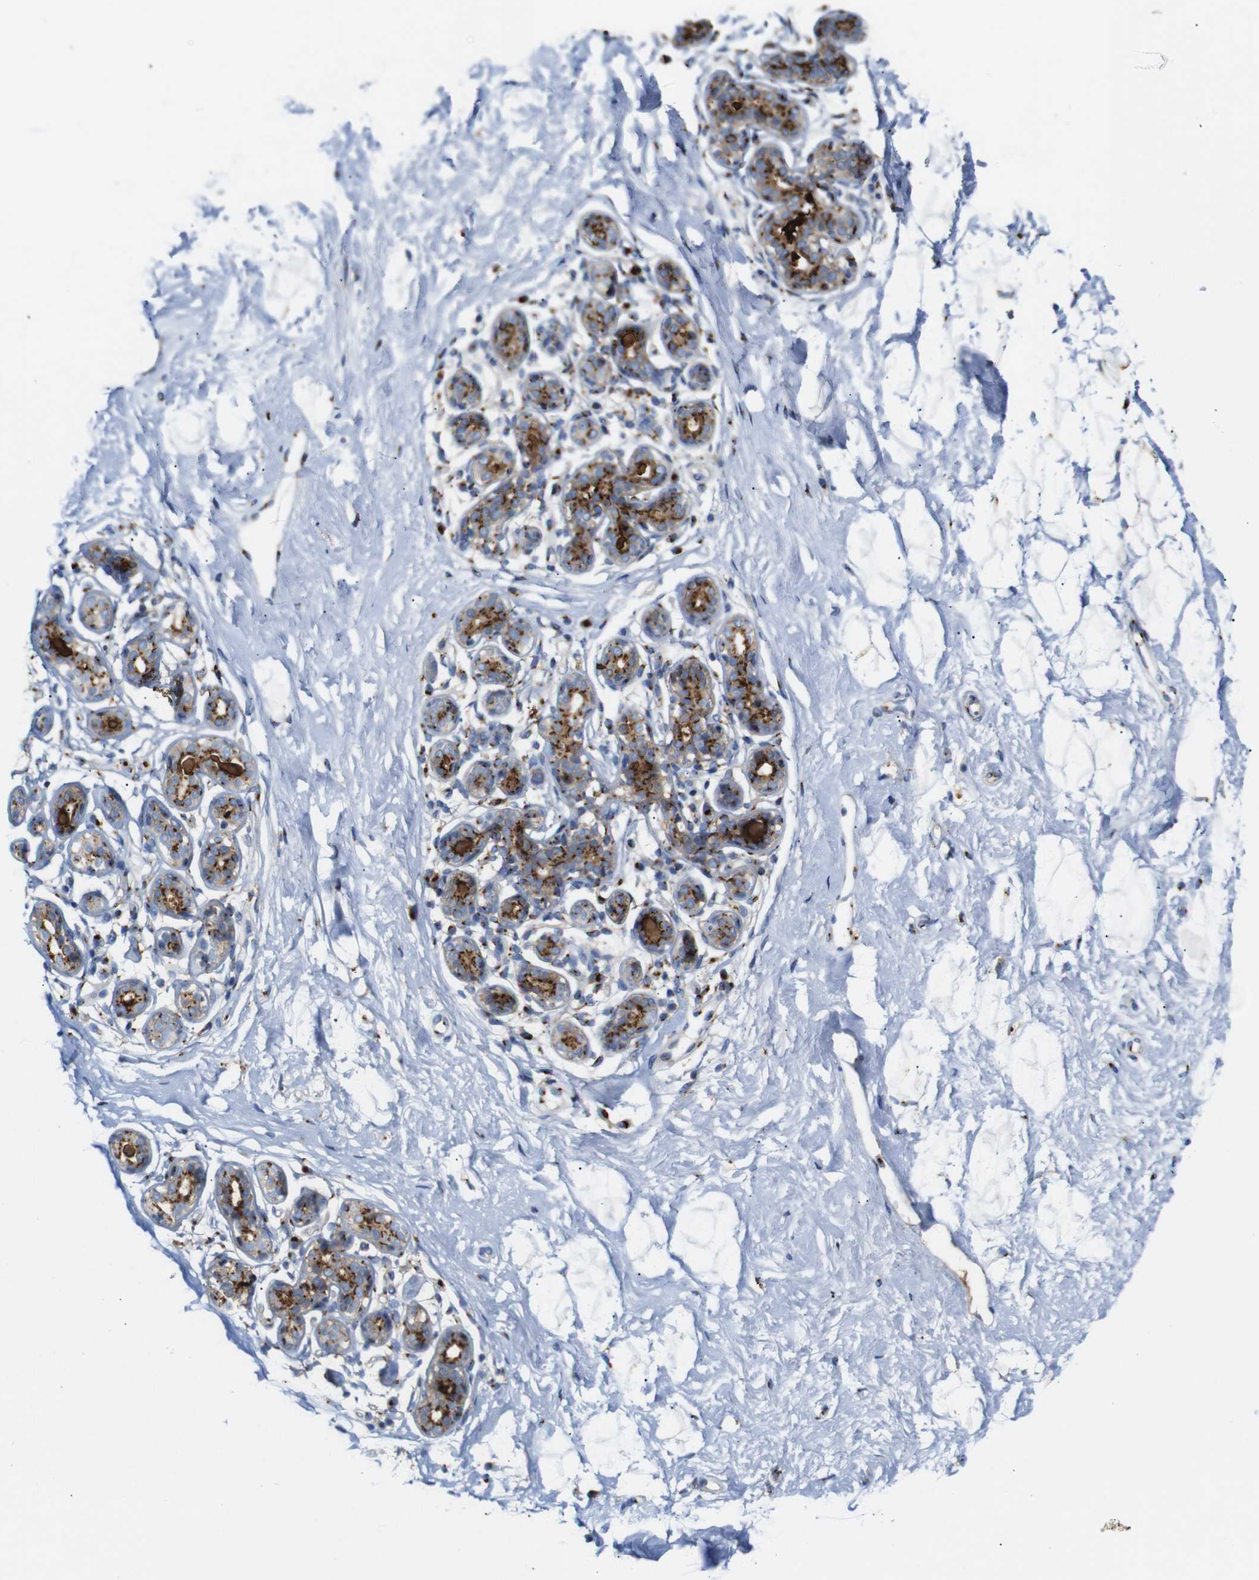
{"staining": {"intensity": "negative", "quantity": "none", "location": "none"}, "tissue": "breast", "cell_type": "Adipocytes", "image_type": "normal", "snomed": [{"axis": "morphology", "description": "Normal tissue, NOS"}, {"axis": "topography", "description": "Breast"}], "caption": "Immunohistochemistry (IHC) histopathology image of unremarkable breast: human breast stained with DAB (3,3'-diaminobenzidine) demonstrates no significant protein expression in adipocytes. (DAB immunohistochemistry (IHC) with hematoxylin counter stain).", "gene": "TGOLN2", "patient": {"sex": "female", "age": 23}}